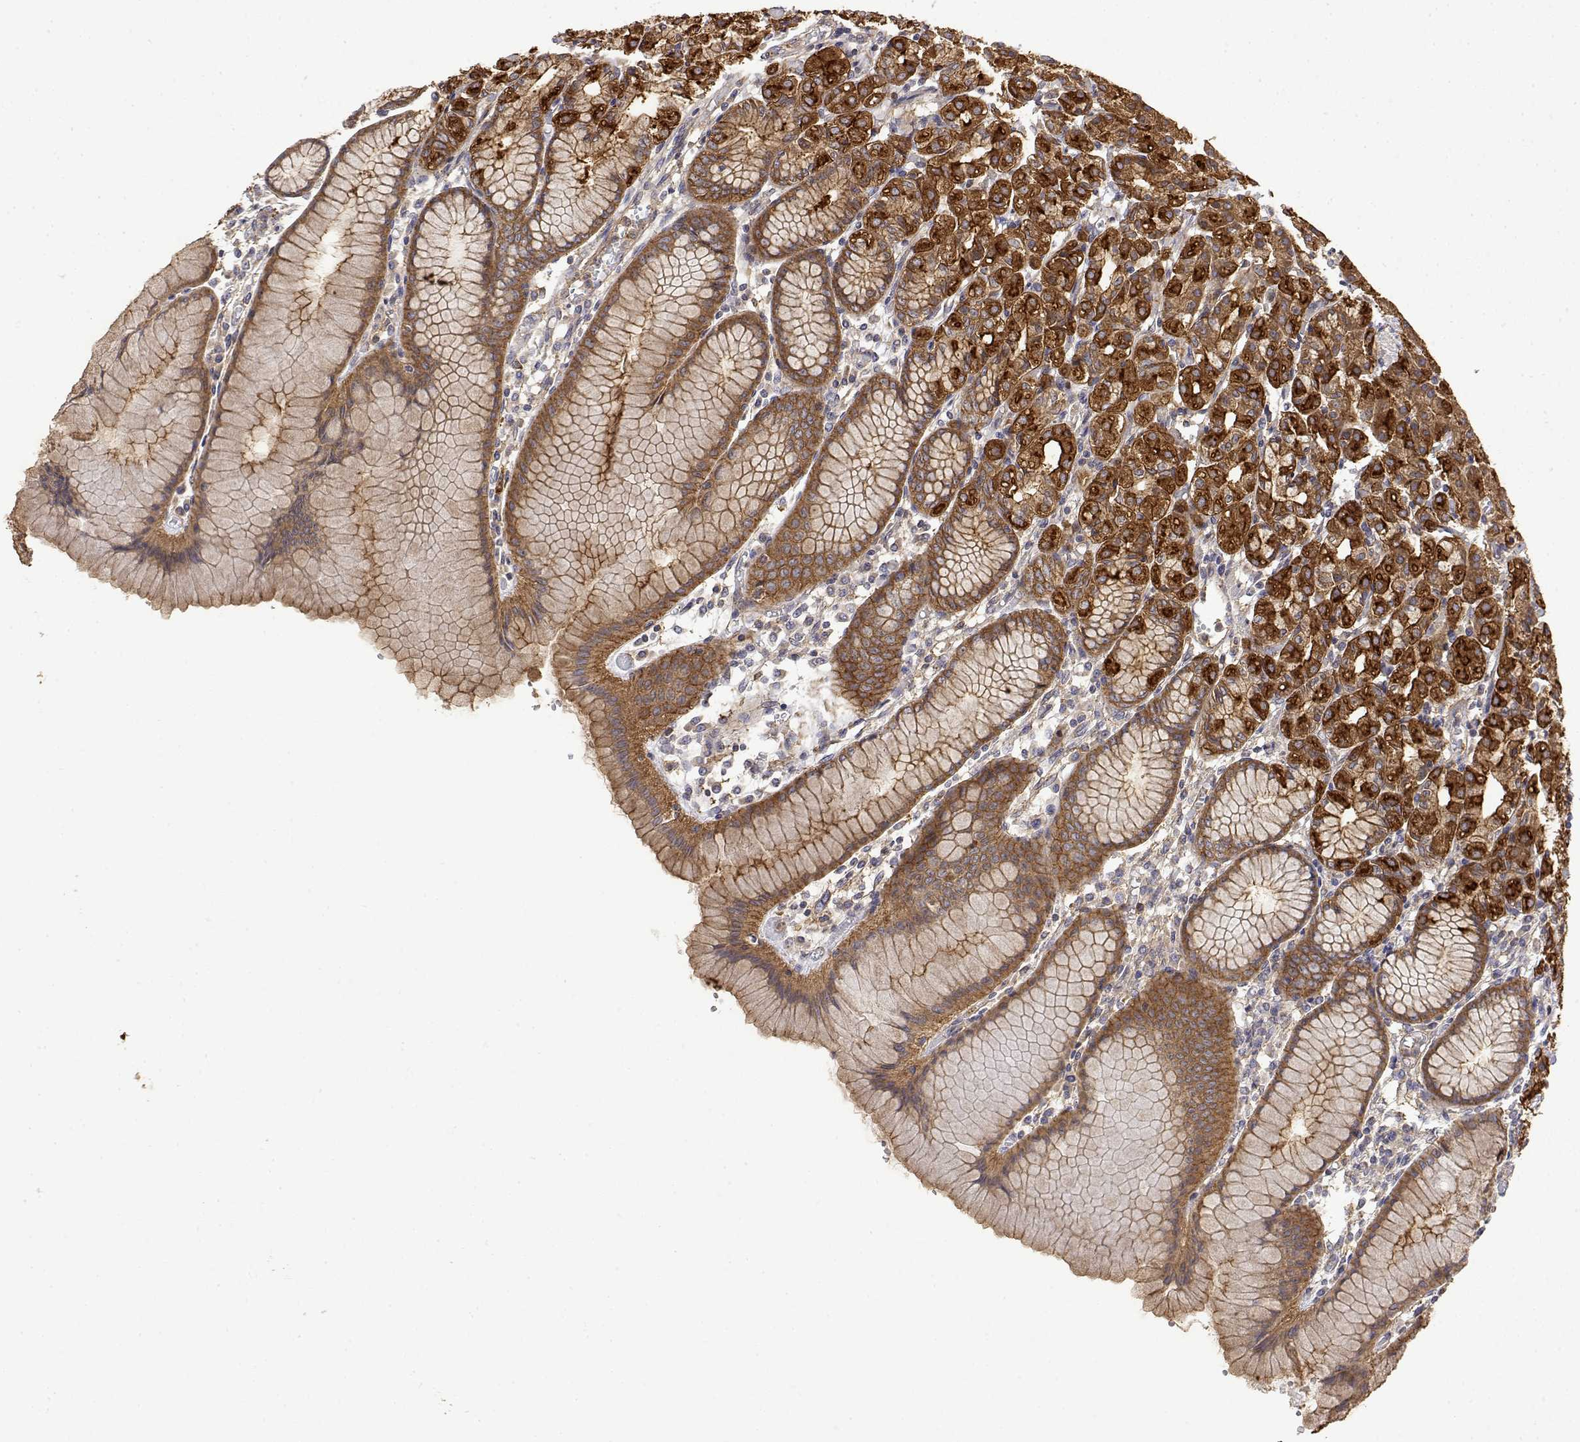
{"staining": {"intensity": "strong", "quantity": ">75%", "location": "cytoplasmic/membranous"}, "tissue": "stomach", "cell_type": "Glandular cells", "image_type": "normal", "snomed": [{"axis": "morphology", "description": "Normal tissue, NOS"}, {"axis": "topography", "description": "Stomach"}], "caption": "IHC (DAB) staining of benign stomach demonstrates strong cytoplasmic/membranous protein staining in approximately >75% of glandular cells.", "gene": "PACSIN2", "patient": {"sex": "female", "age": 57}}